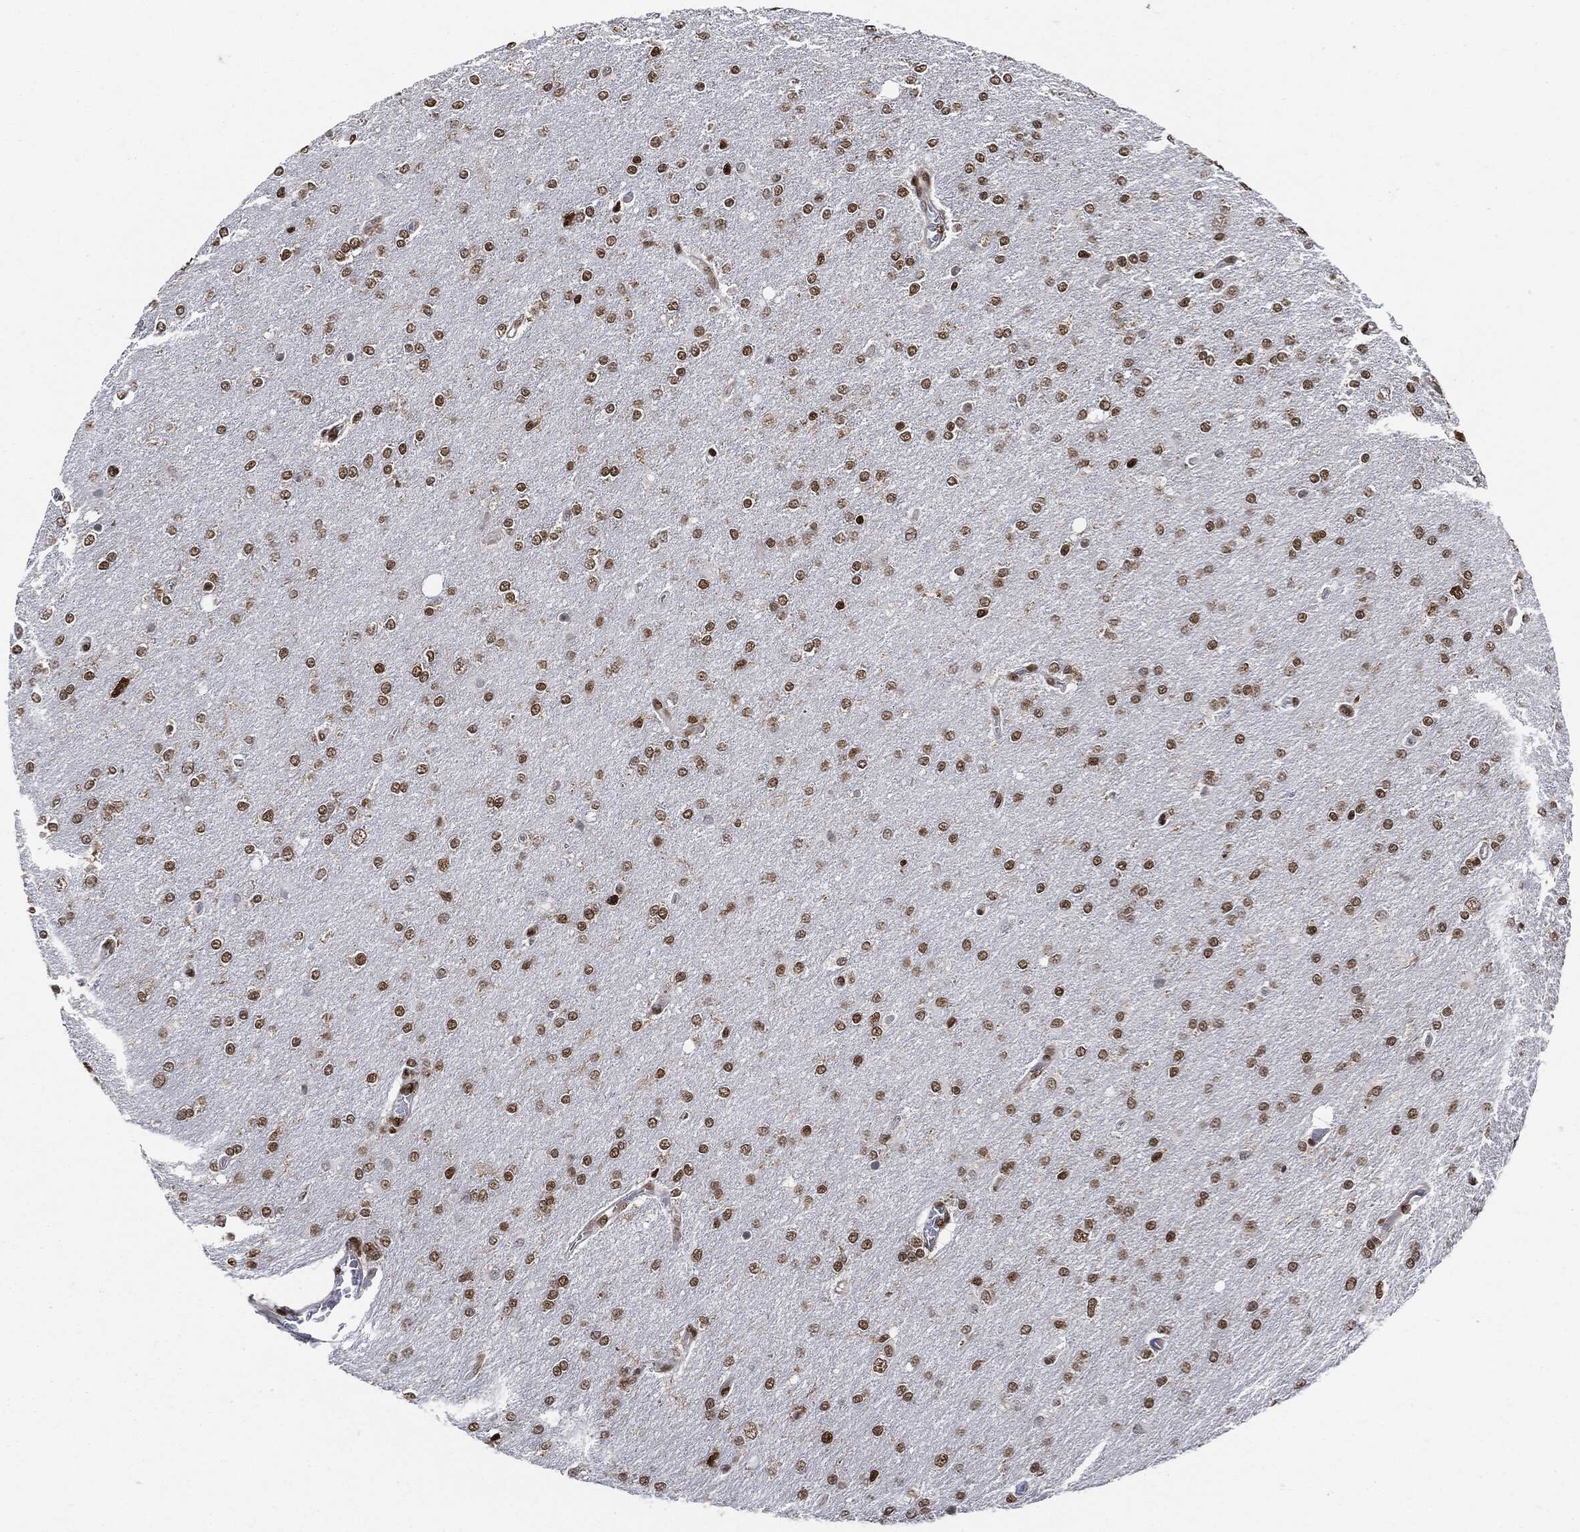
{"staining": {"intensity": "strong", "quantity": "25%-75%", "location": "nuclear"}, "tissue": "glioma", "cell_type": "Tumor cells", "image_type": "cancer", "snomed": [{"axis": "morphology", "description": "Glioma, malignant, High grade"}, {"axis": "topography", "description": "Cerebral cortex"}], "caption": "Strong nuclear expression is present in about 25%-75% of tumor cells in glioma.", "gene": "PCNA", "patient": {"sex": "male", "age": 70}}